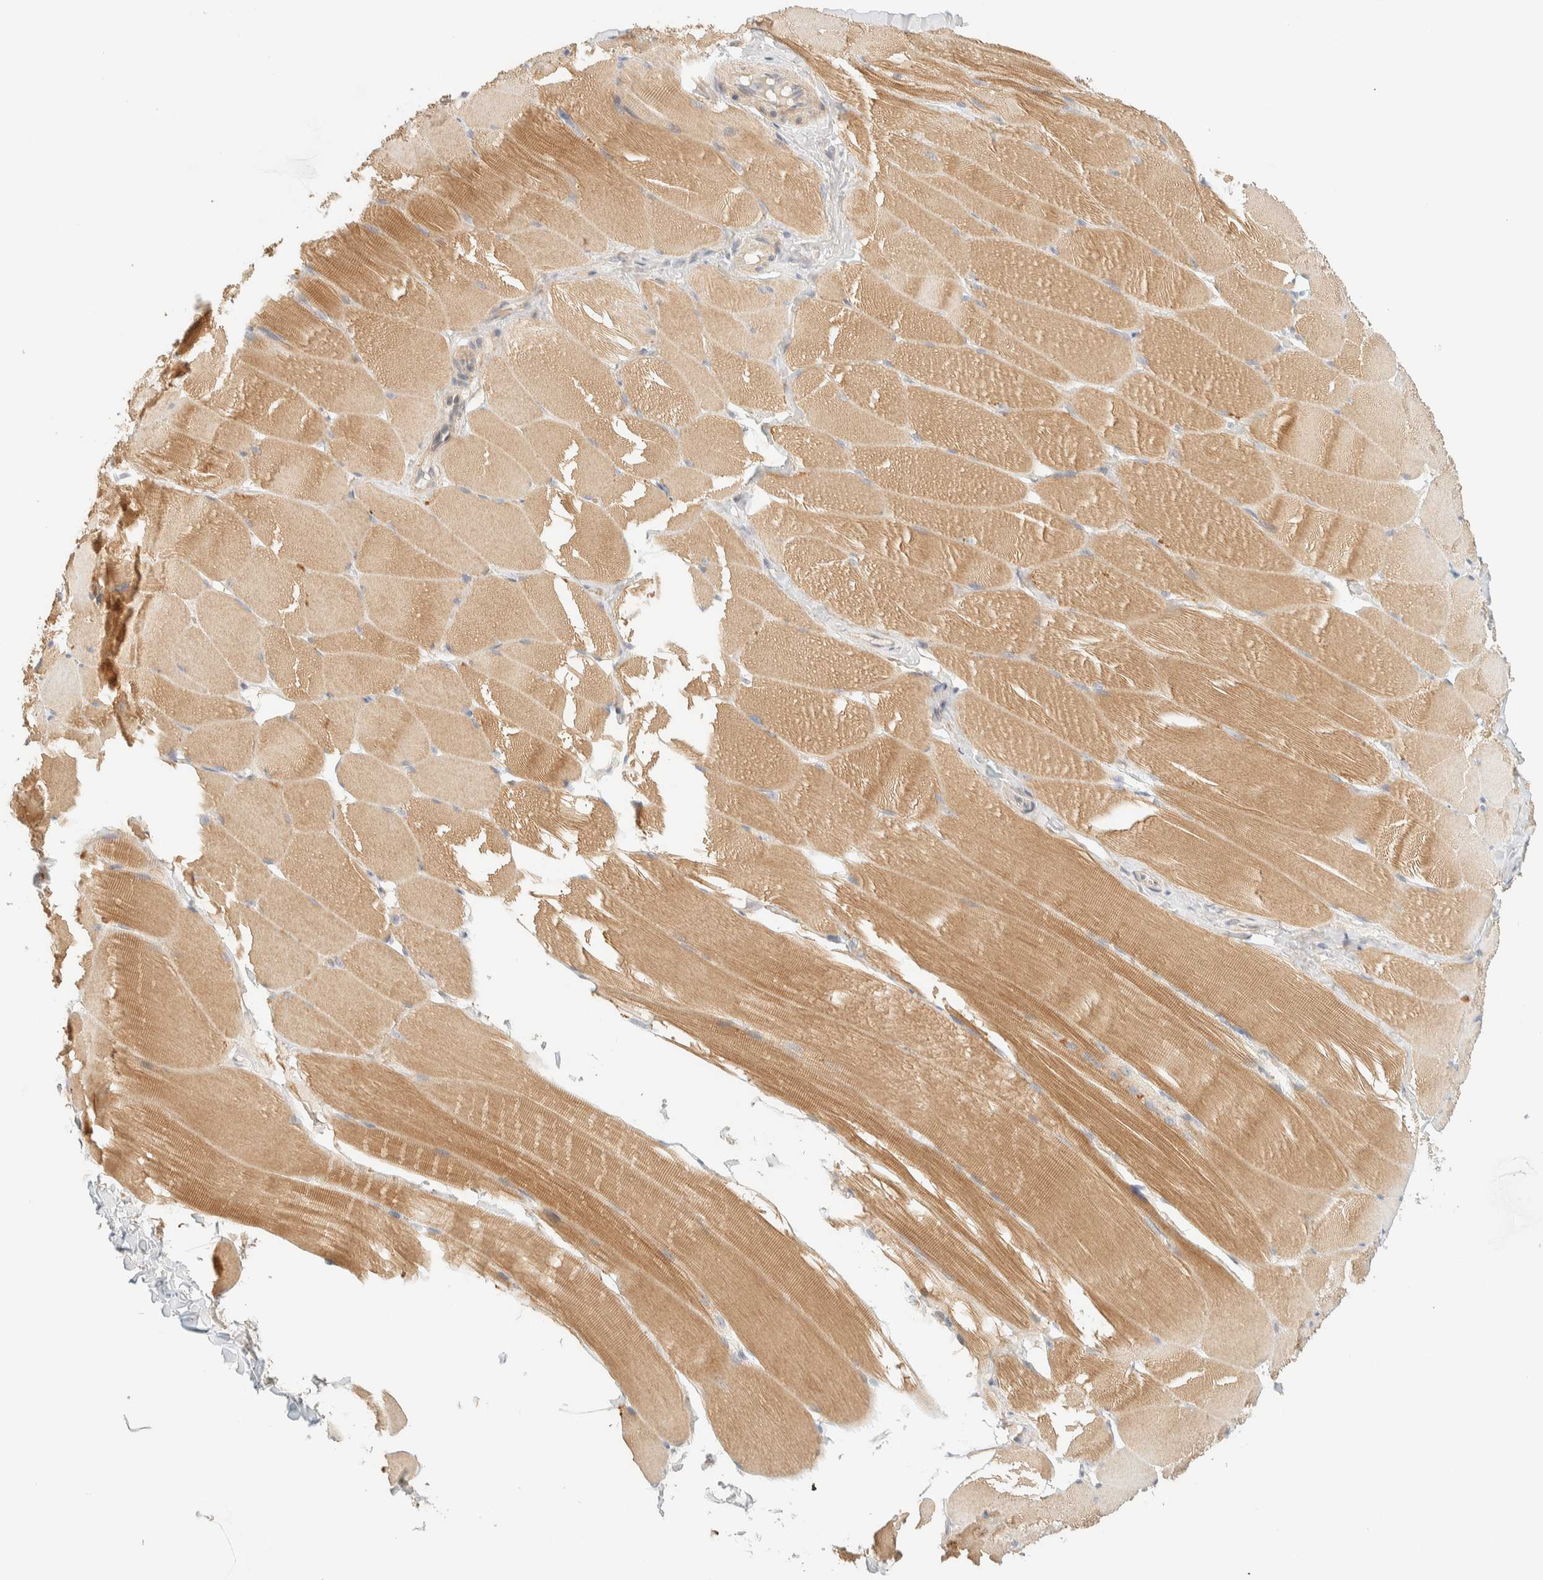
{"staining": {"intensity": "moderate", "quantity": ">75%", "location": "cytoplasmic/membranous"}, "tissue": "skeletal muscle", "cell_type": "Myocytes", "image_type": "normal", "snomed": [{"axis": "morphology", "description": "Normal tissue, NOS"}, {"axis": "topography", "description": "Skin"}, {"axis": "topography", "description": "Skeletal muscle"}], "caption": "This is a photomicrograph of immunohistochemistry staining of benign skeletal muscle, which shows moderate staining in the cytoplasmic/membranous of myocytes.", "gene": "TNK1", "patient": {"sex": "male", "age": 83}}